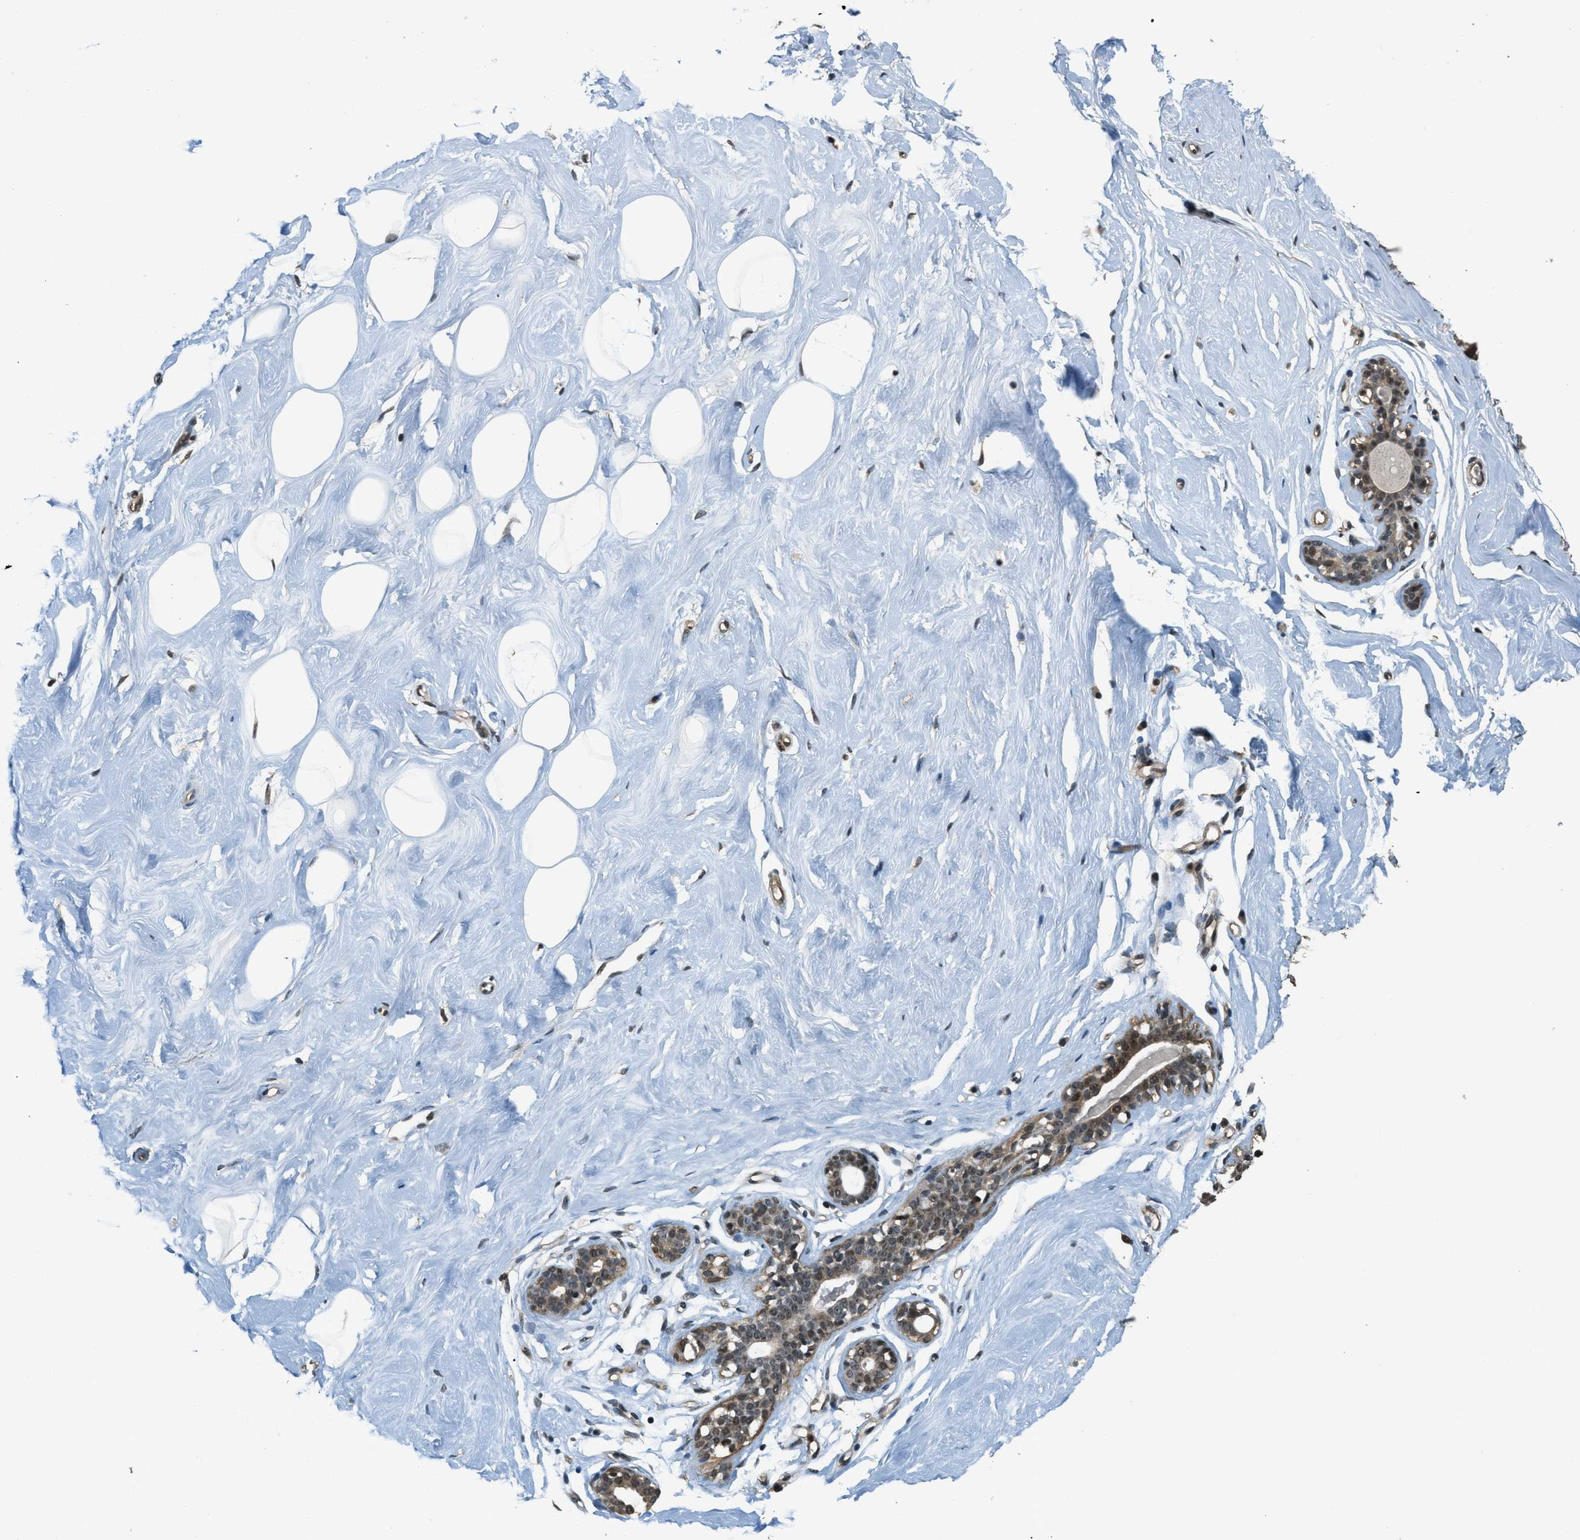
{"staining": {"intensity": "moderate", "quantity": ">75%", "location": "nuclear"}, "tissue": "breast", "cell_type": "Adipocytes", "image_type": "normal", "snomed": [{"axis": "morphology", "description": "Normal tissue, NOS"}, {"axis": "topography", "description": "Breast"}], "caption": "Protein staining exhibits moderate nuclear staining in about >75% of adipocytes in benign breast. Immunohistochemistry stains the protein in brown and the nuclei are stained blue.", "gene": "MED21", "patient": {"sex": "female", "age": 23}}